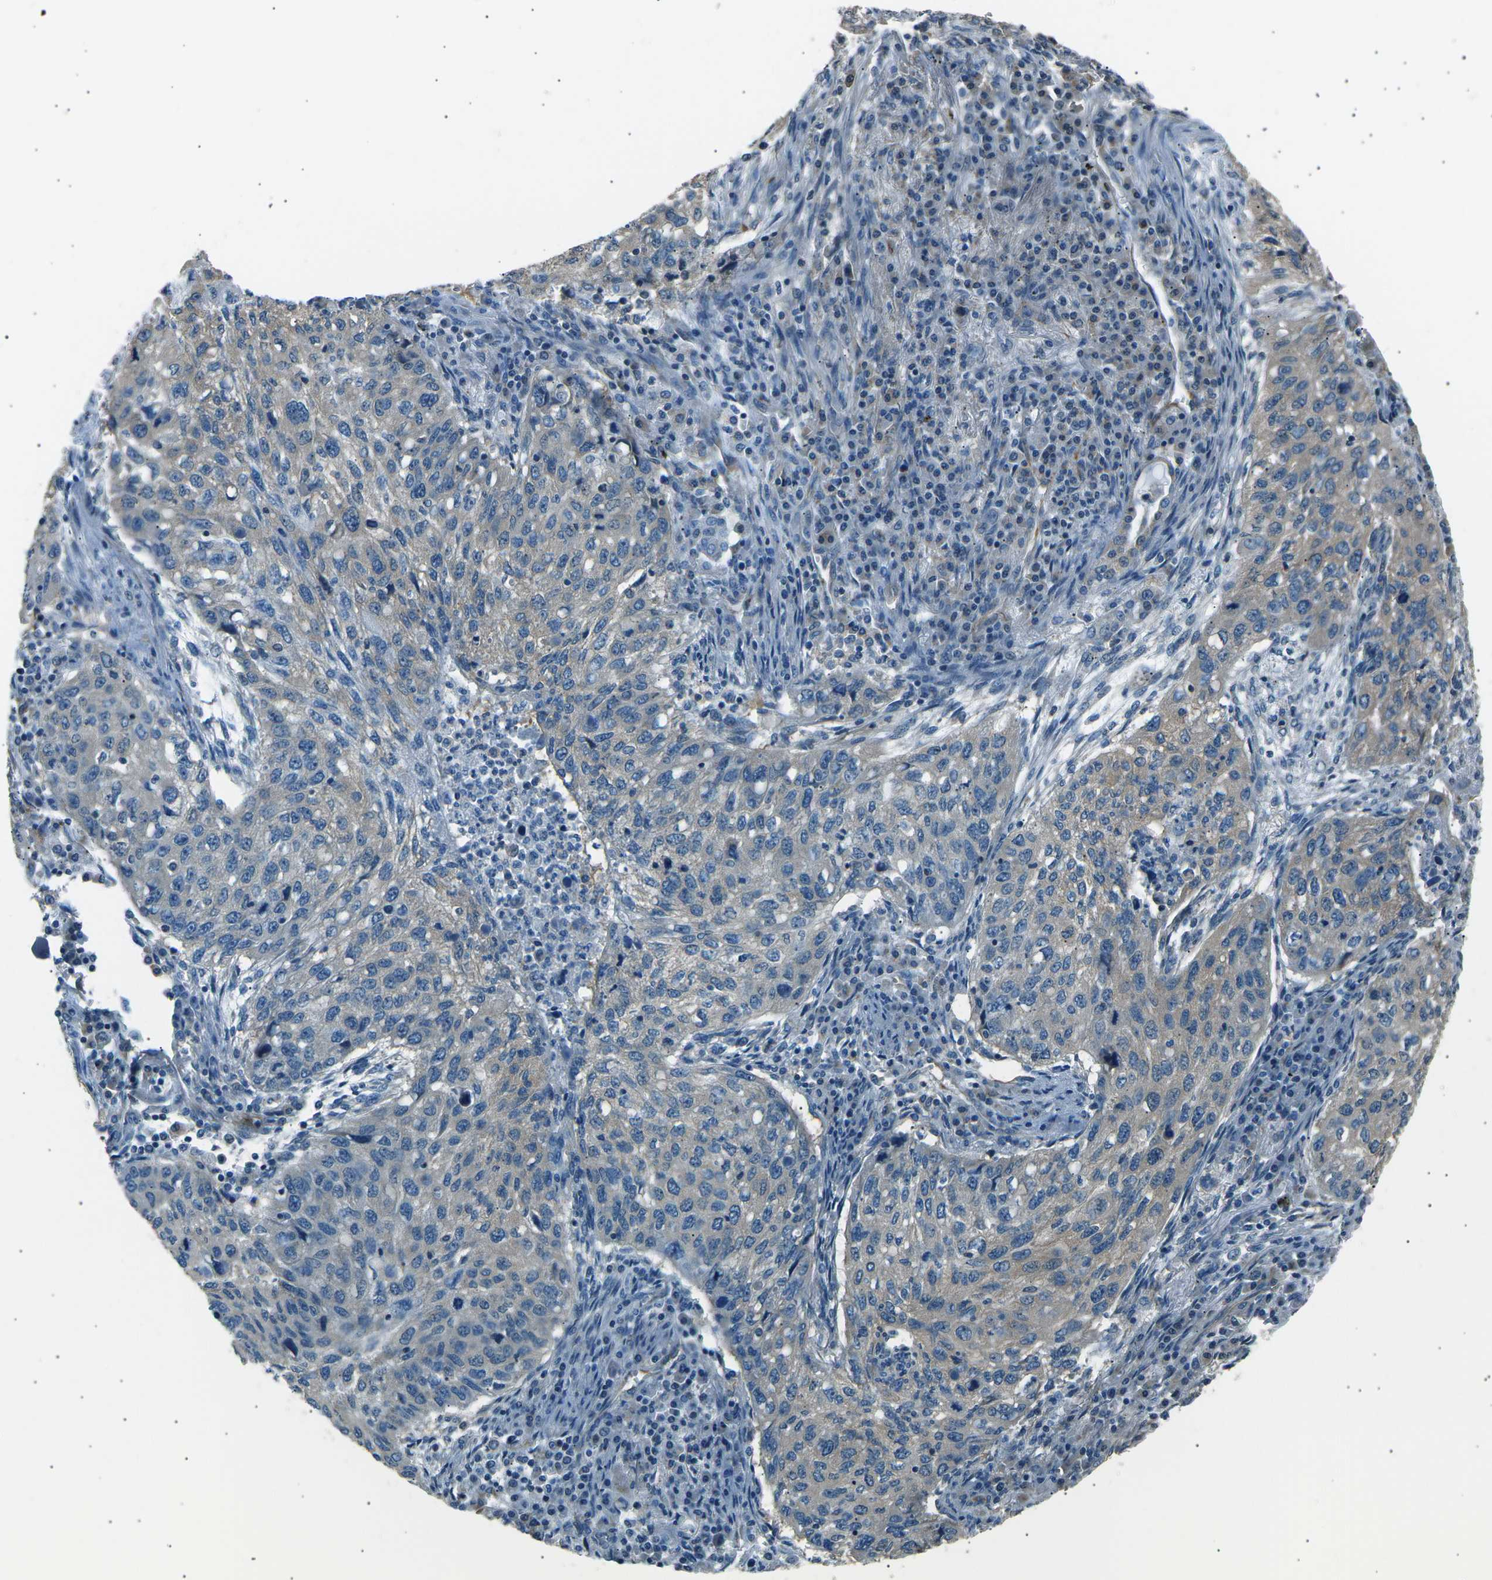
{"staining": {"intensity": "weak", "quantity": "<25%", "location": "cytoplasmic/membranous"}, "tissue": "lung cancer", "cell_type": "Tumor cells", "image_type": "cancer", "snomed": [{"axis": "morphology", "description": "Squamous cell carcinoma, NOS"}, {"axis": "topography", "description": "Lung"}], "caption": "Immunohistochemistry (IHC) histopathology image of lung cancer stained for a protein (brown), which reveals no positivity in tumor cells.", "gene": "SLK", "patient": {"sex": "female", "age": 63}}